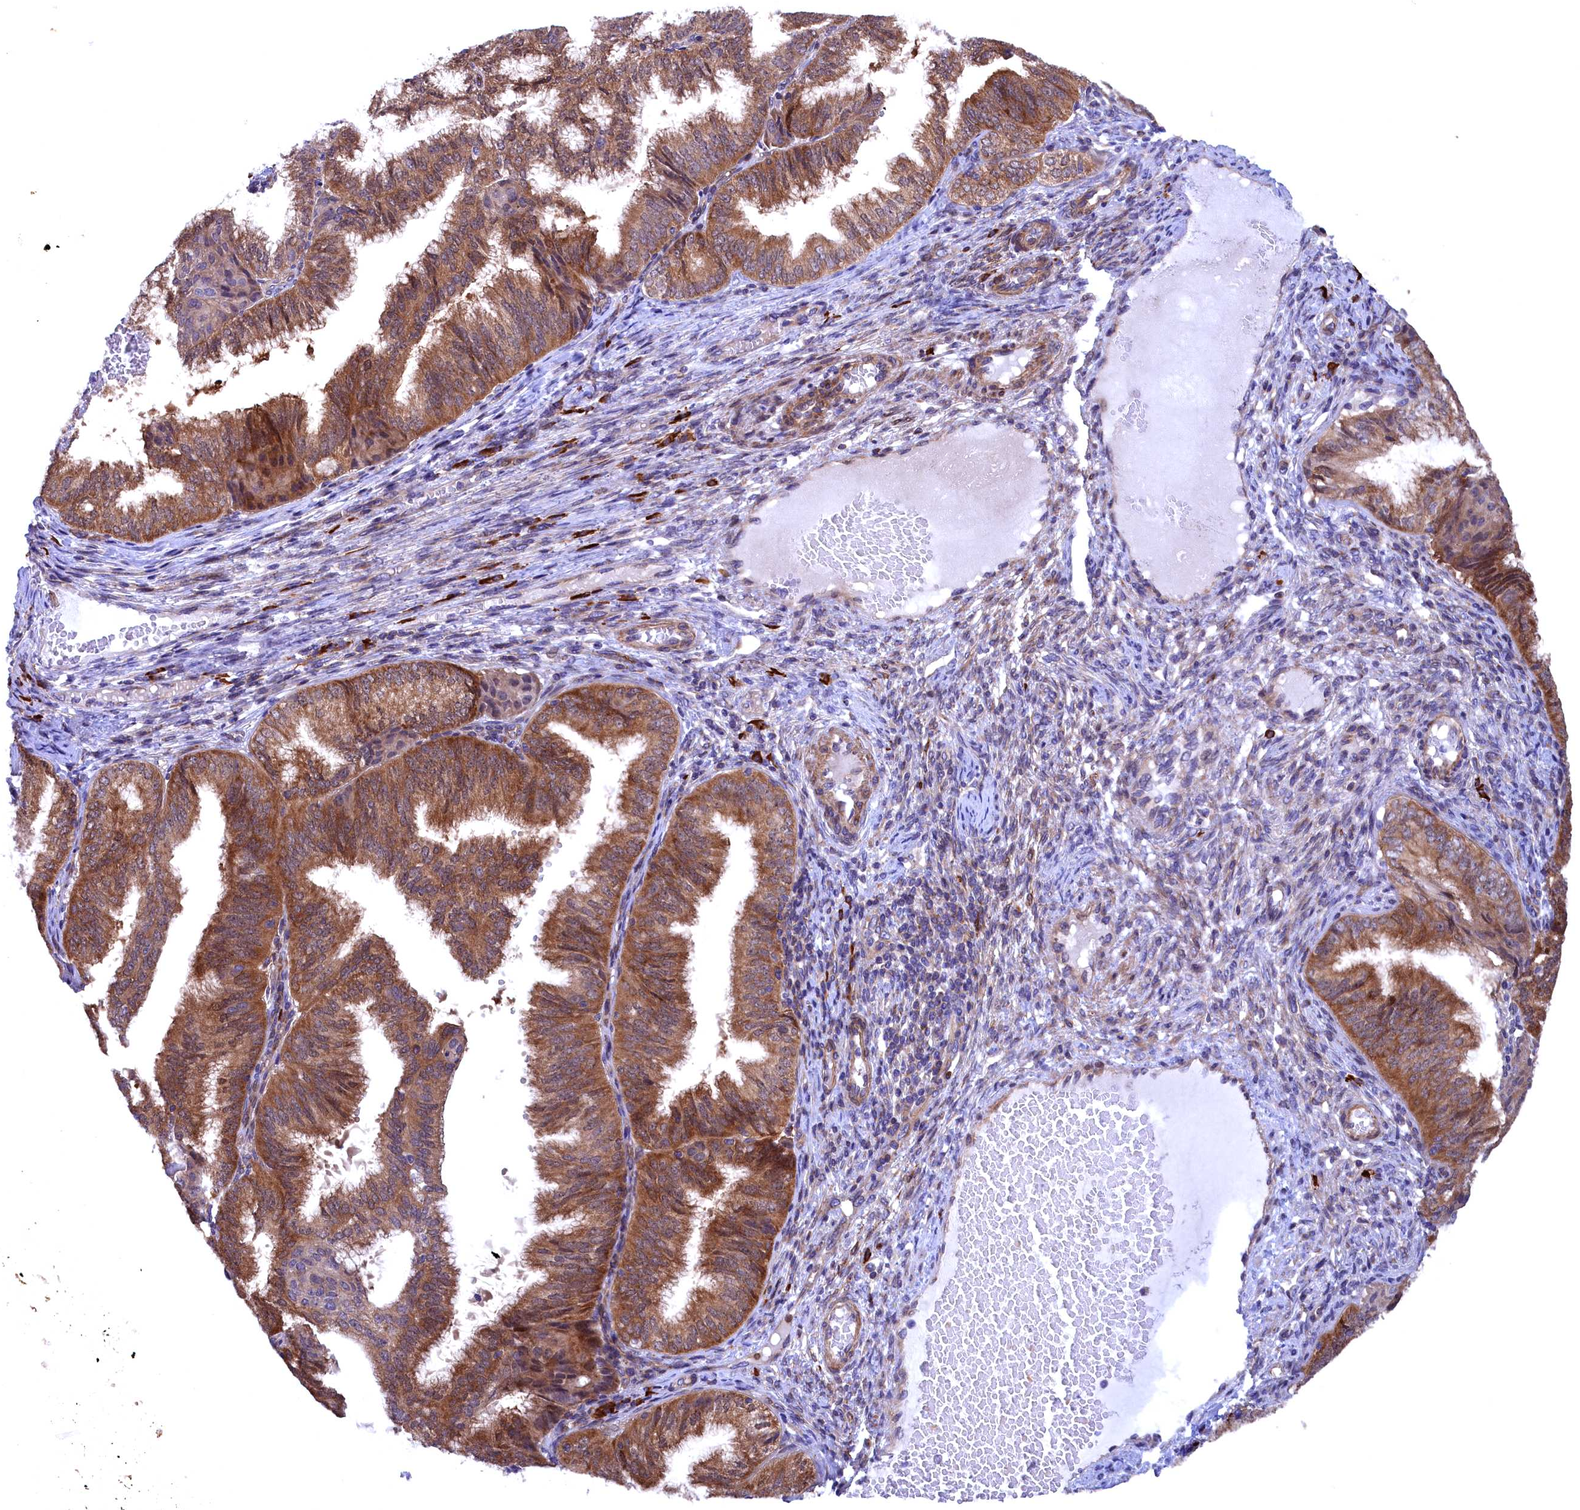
{"staining": {"intensity": "moderate", "quantity": ">75%", "location": "cytoplasmic/membranous"}, "tissue": "endometrial cancer", "cell_type": "Tumor cells", "image_type": "cancer", "snomed": [{"axis": "morphology", "description": "Adenocarcinoma, NOS"}, {"axis": "topography", "description": "Endometrium"}], "caption": "Immunohistochemistry histopathology image of endometrial cancer (adenocarcinoma) stained for a protein (brown), which exhibits medium levels of moderate cytoplasmic/membranous expression in approximately >75% of tumor cells.", "gene": "JPT2", "patient": {"sex": "female", "age": 49}}